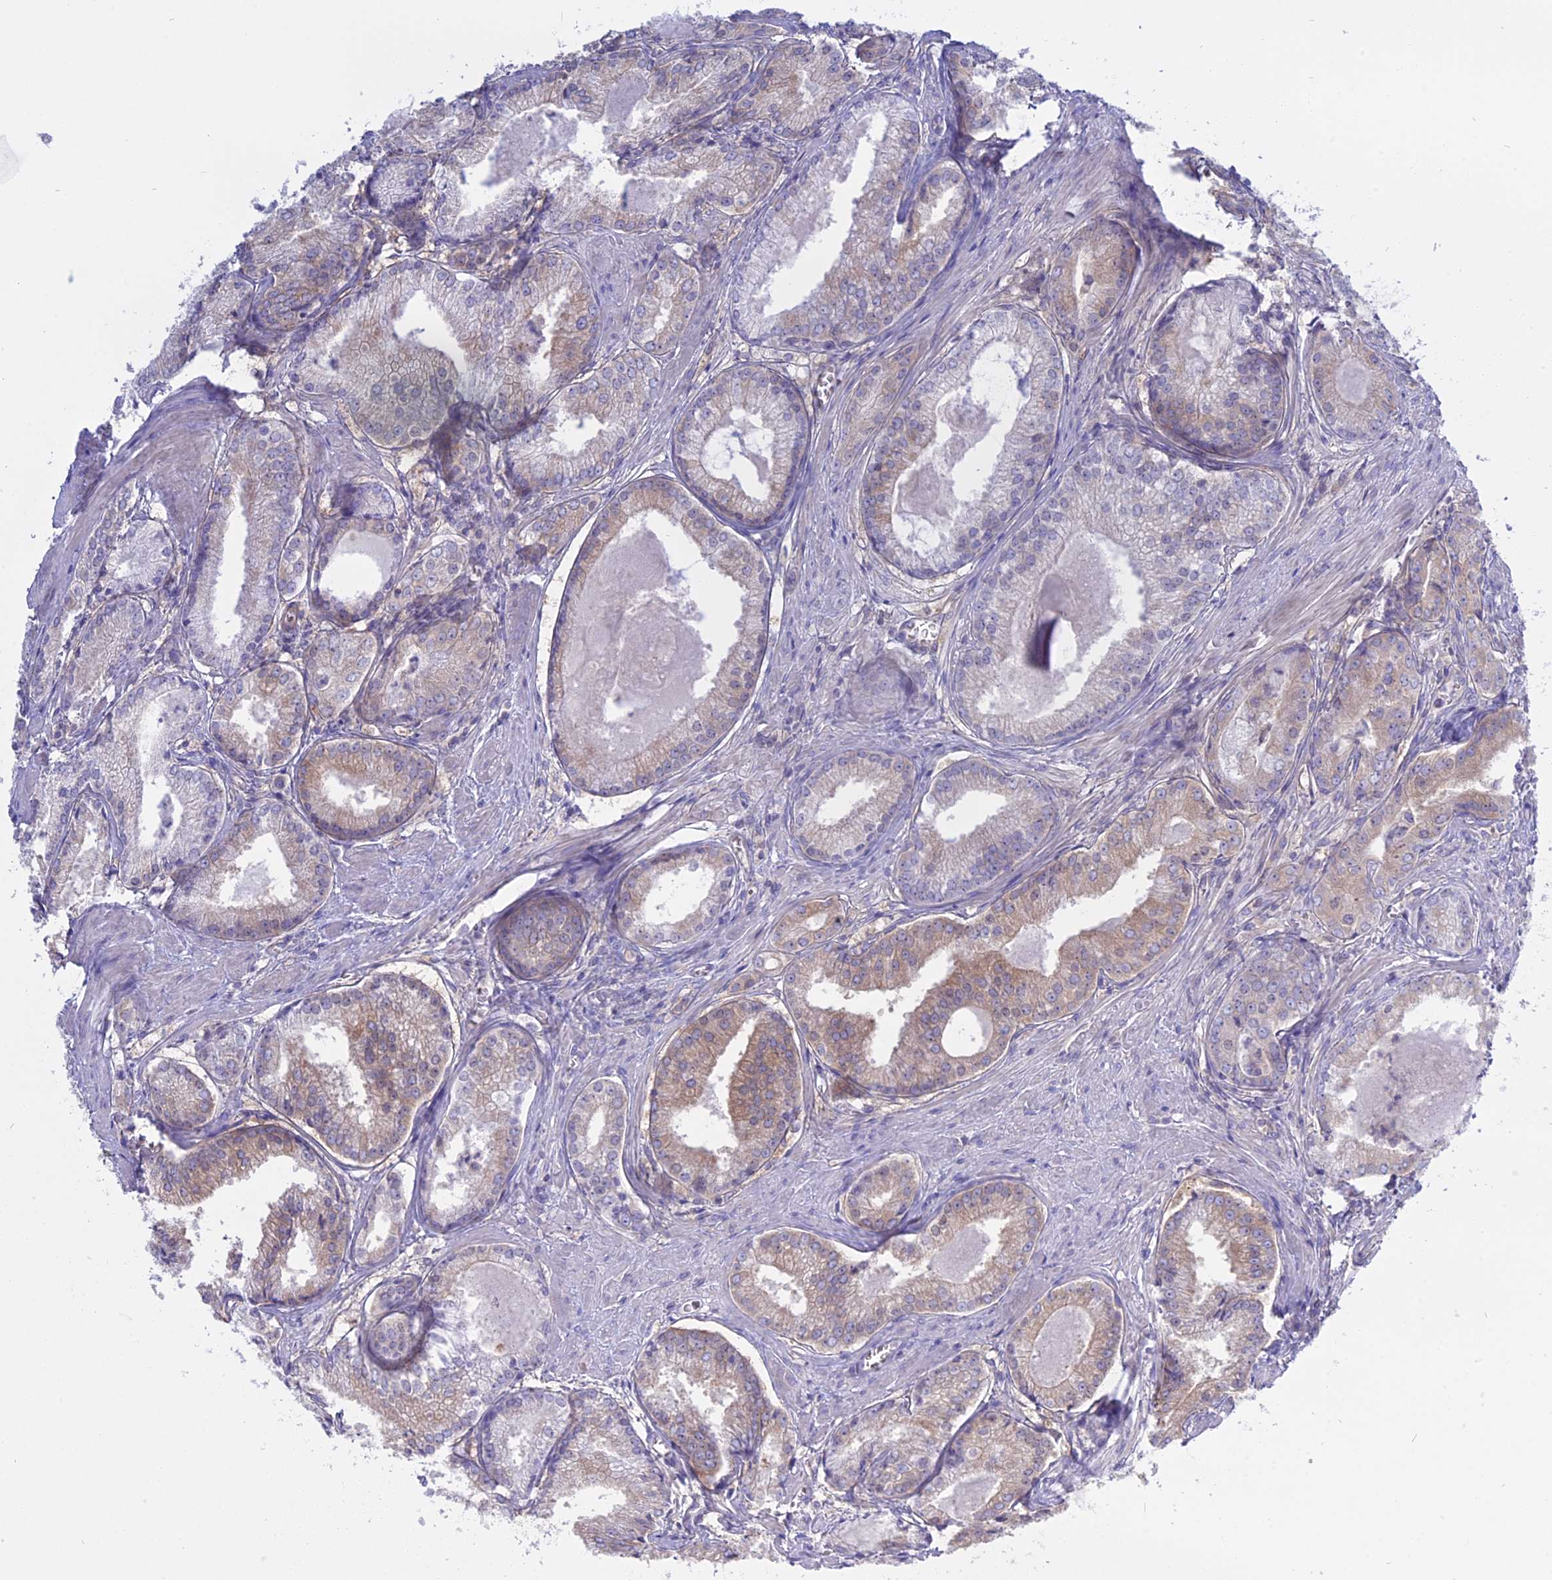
{"staining": {"intensity": "moderate", "quantity": "<25%", "location": "cytoplasmic/membranous"}, "tissue": "prostate cancer", "cell_type": "Tumor cells", "image_type": "cancer", "snomed": [{"axis": "morphology", "description": "Adenocarcinoma, Low grade"}, {"axis": "topography", "description": "Prostate"}], "caption": "Immunohistochemical staining of human adenocarcinoma (low-grade) (prostate) demonstrates moderate cytoplasmic/membranous protein staining in about <25% of tumor cells.", "gene": "AHCYL1", "patient": {"sex": "male", "age": 54}}